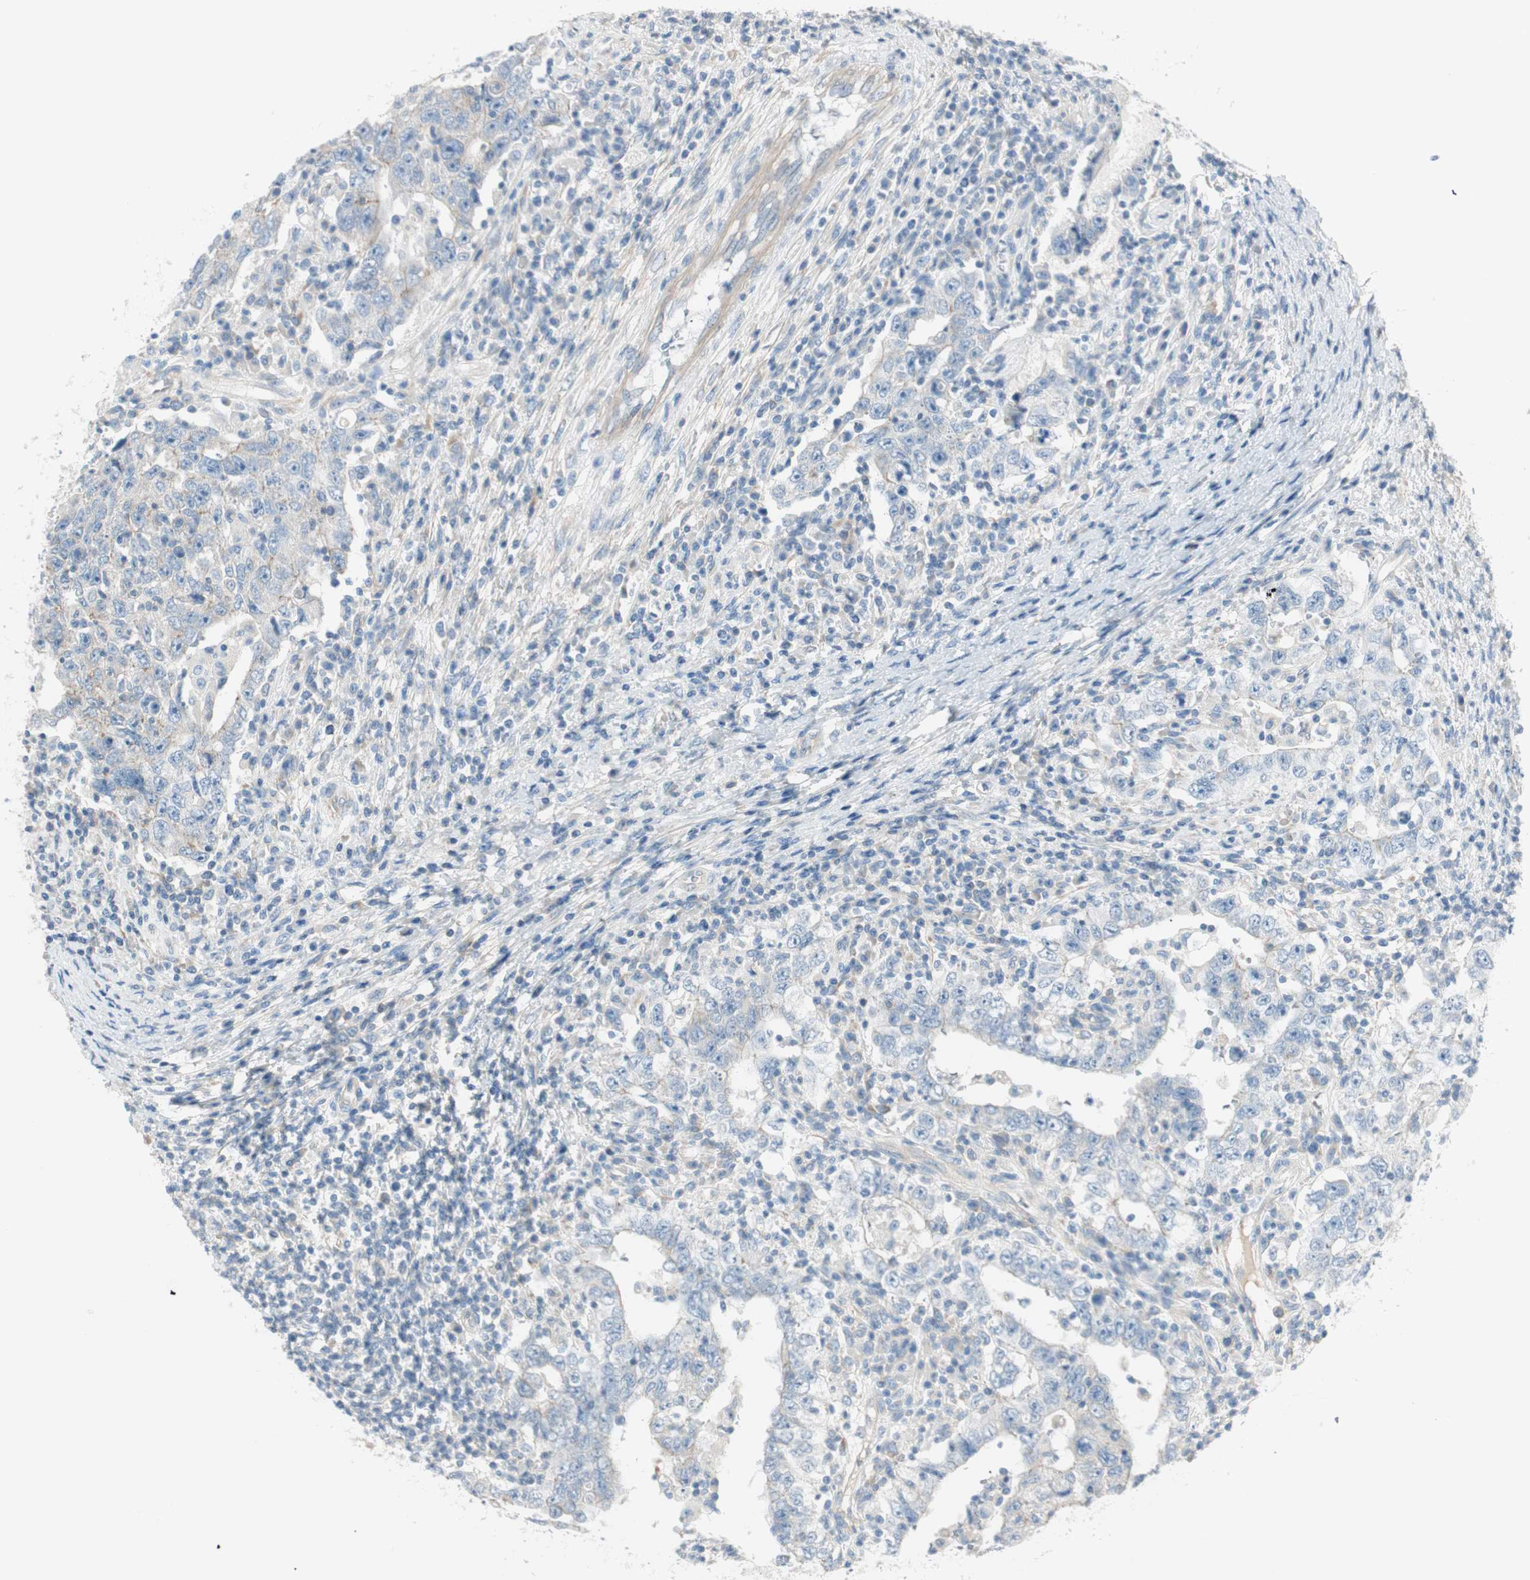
{"staining": {"intensity": "negative", "quantity": "none", "location": "none"}, "tissue": "testis cancer", "cell_type": "Tumor cells", "image_type": "cancer", "snomed": [{"axis": "morphology", "description": "Carcinoma, Embryonal, NOS"}, {"axis": "topography", "description": "Testis"}], "caption": "Testis embryonal carcinoma was stained to show a protein in brown. There is no significant positivity in tumor cells.", "gene": "CDK3", "patient": {"sex": "male", "age": 26}}